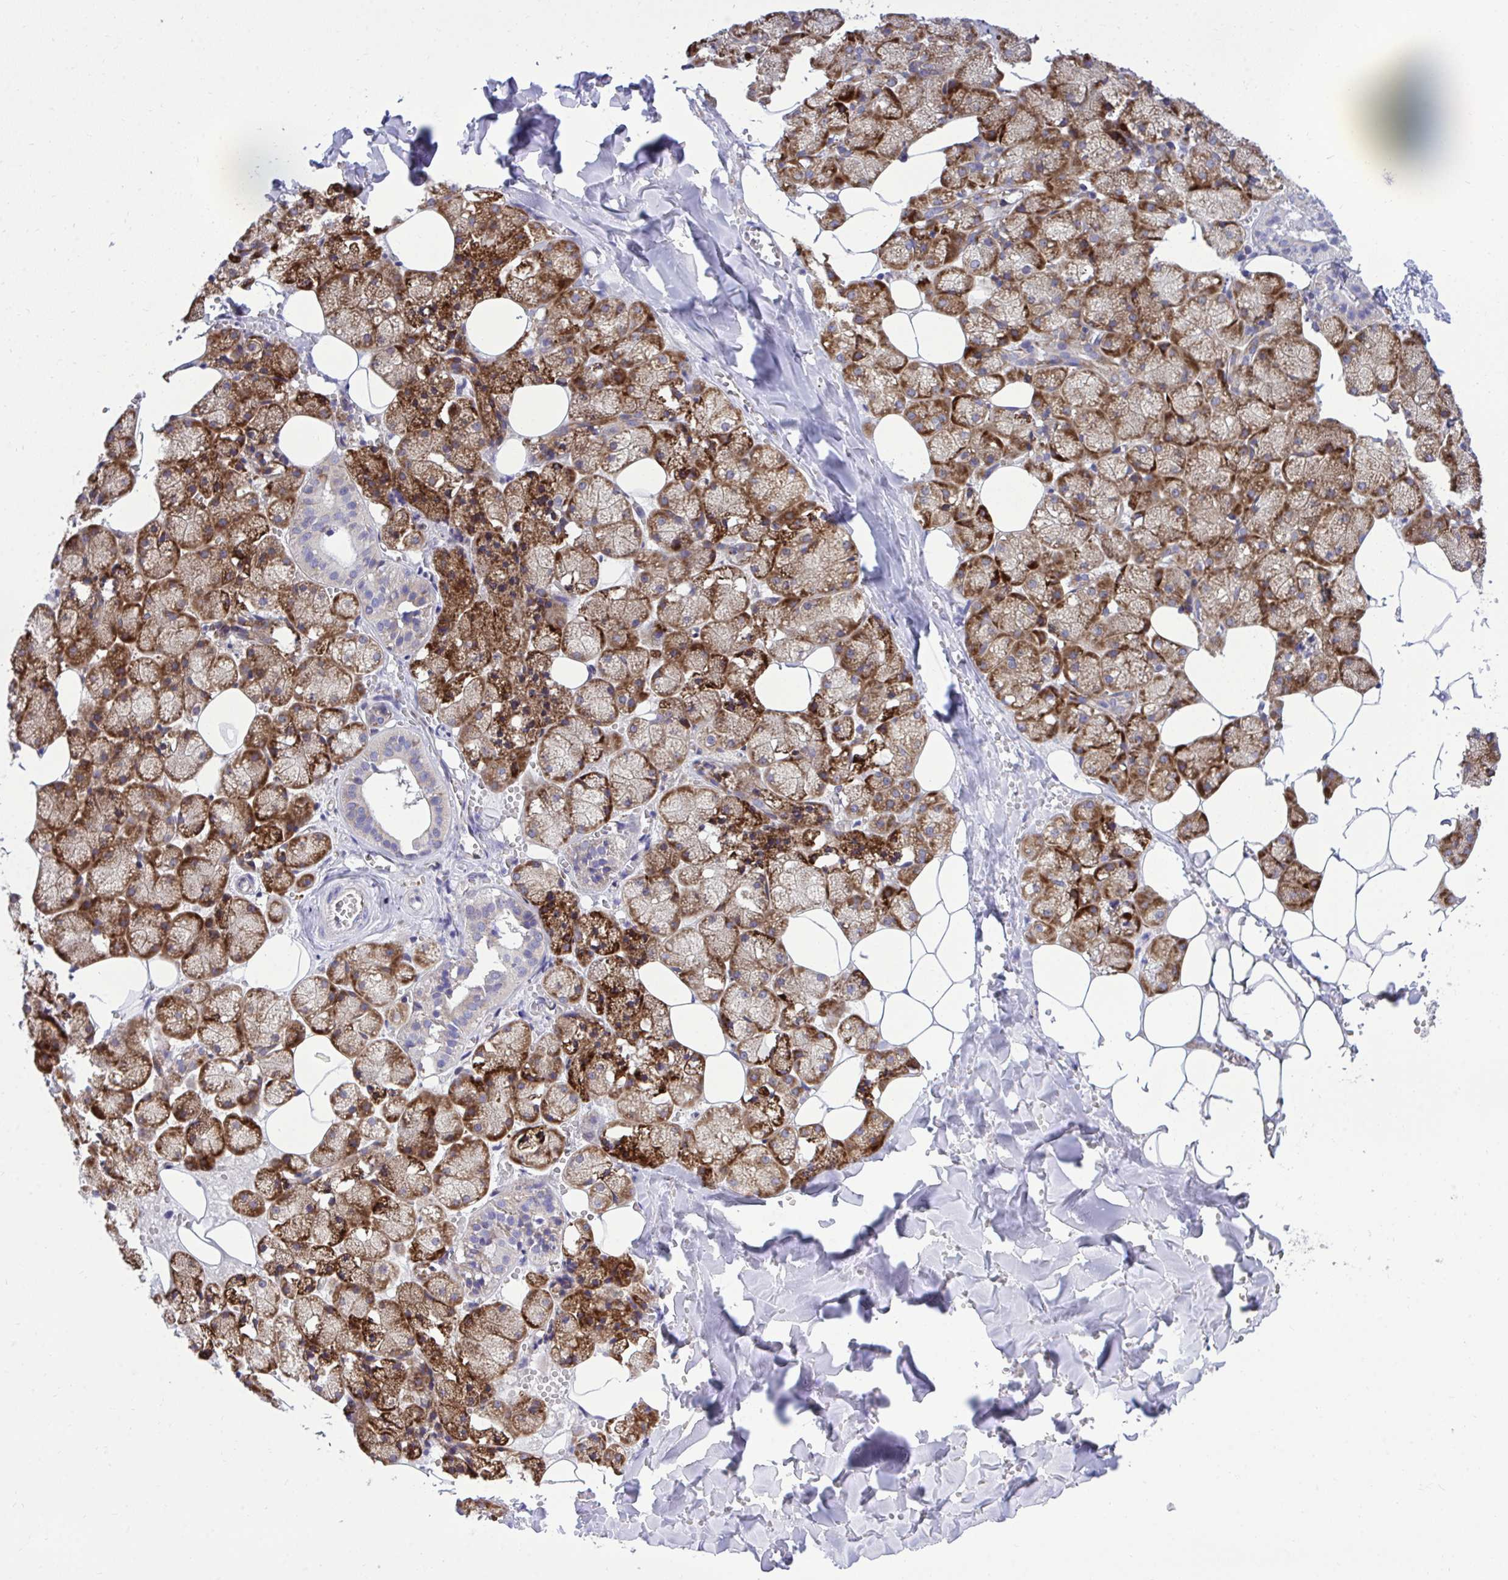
{"staining": {"intensity": "strong", "quantity": ">75%", "location": "cytoplasmic/membranous"}, "tissue": "salivary gland", "cell_type": "Glandular cells", "image_type": "normal", "snomed": [{"axis": "morphology", "description": "Normal tissue, NOS"}, {"axis": "topography", "description": "Salivary gland"}, {"axis": "topography", "description": "Peripheral nerve tissue"}], "caption": "Immunohistochemistry (IHC) micrograph of benign salivary gland: human salivary gland stained using IHC demonstrates high levels of strong protein expression localized specifically in the cytoplasmic/membranous of glandular cells, appearing as a cytoplasmic/membranous brown color.", "gene": "RPS15", "patient": {"sex": "male", "age": 38}}